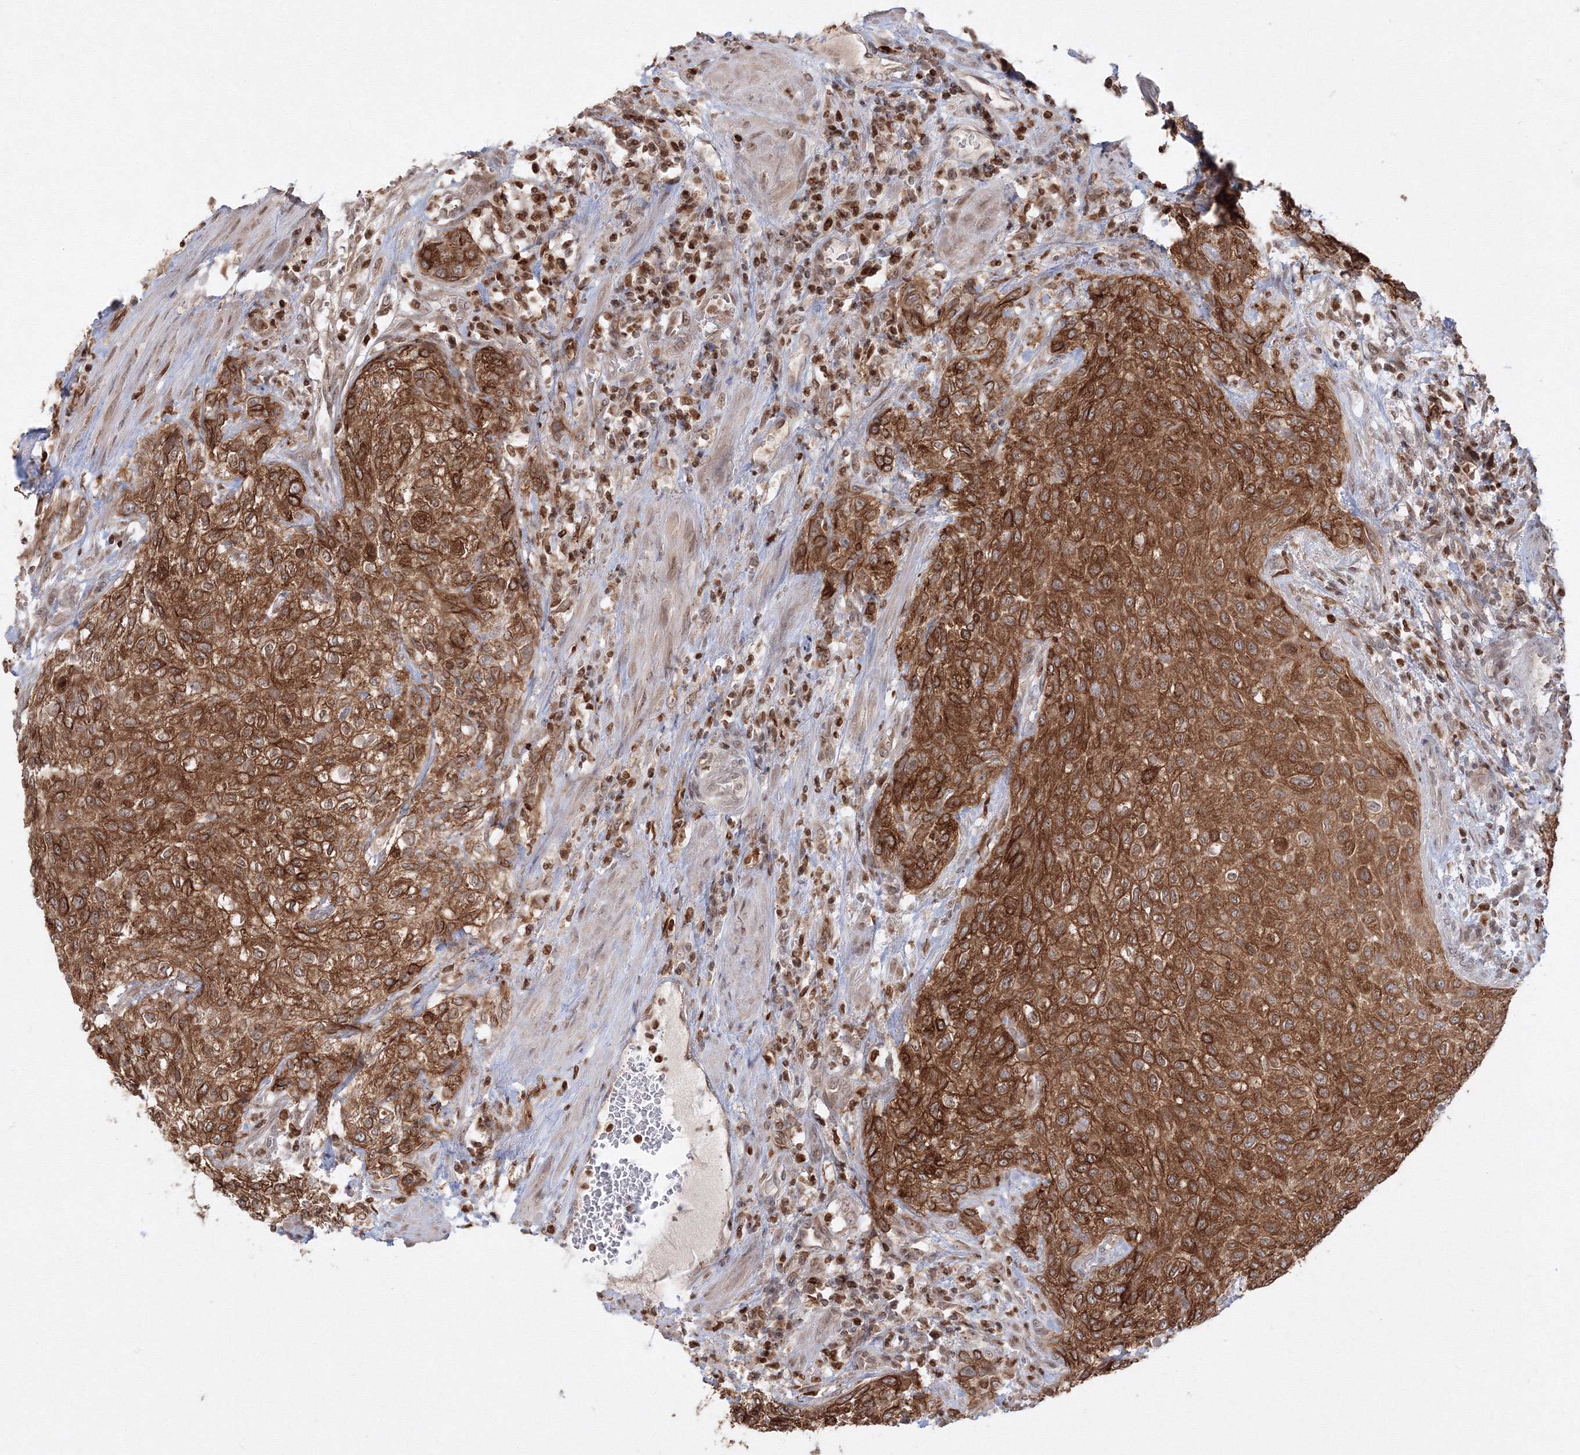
{"staining": {"intensity": "strong", "quantity": ">75%", "location": "cytoplasmic/membranous"}, "tissue": "urothelial cancer", "cell_type": "Tumor cells", "image_type": "cancer", "snomed": [{"axis": "morphology", "description": "Urothelial carcinoma, High grade"}, {"axis": "topography", "description": "Urinary bladder"}], "caption": "Immunohistochemistry (IHC) image of neoplastic tissue: urothelial cancer stained using immunohistochemistry reveals high levels of strong protein expression localized specifically in the cytoplasmic/membranous of tumor cells, appearing as a cytoplasmic/membranous brown color.", "gene": "TMEM50B", "patient": {"sex": "male", "age": 35}}